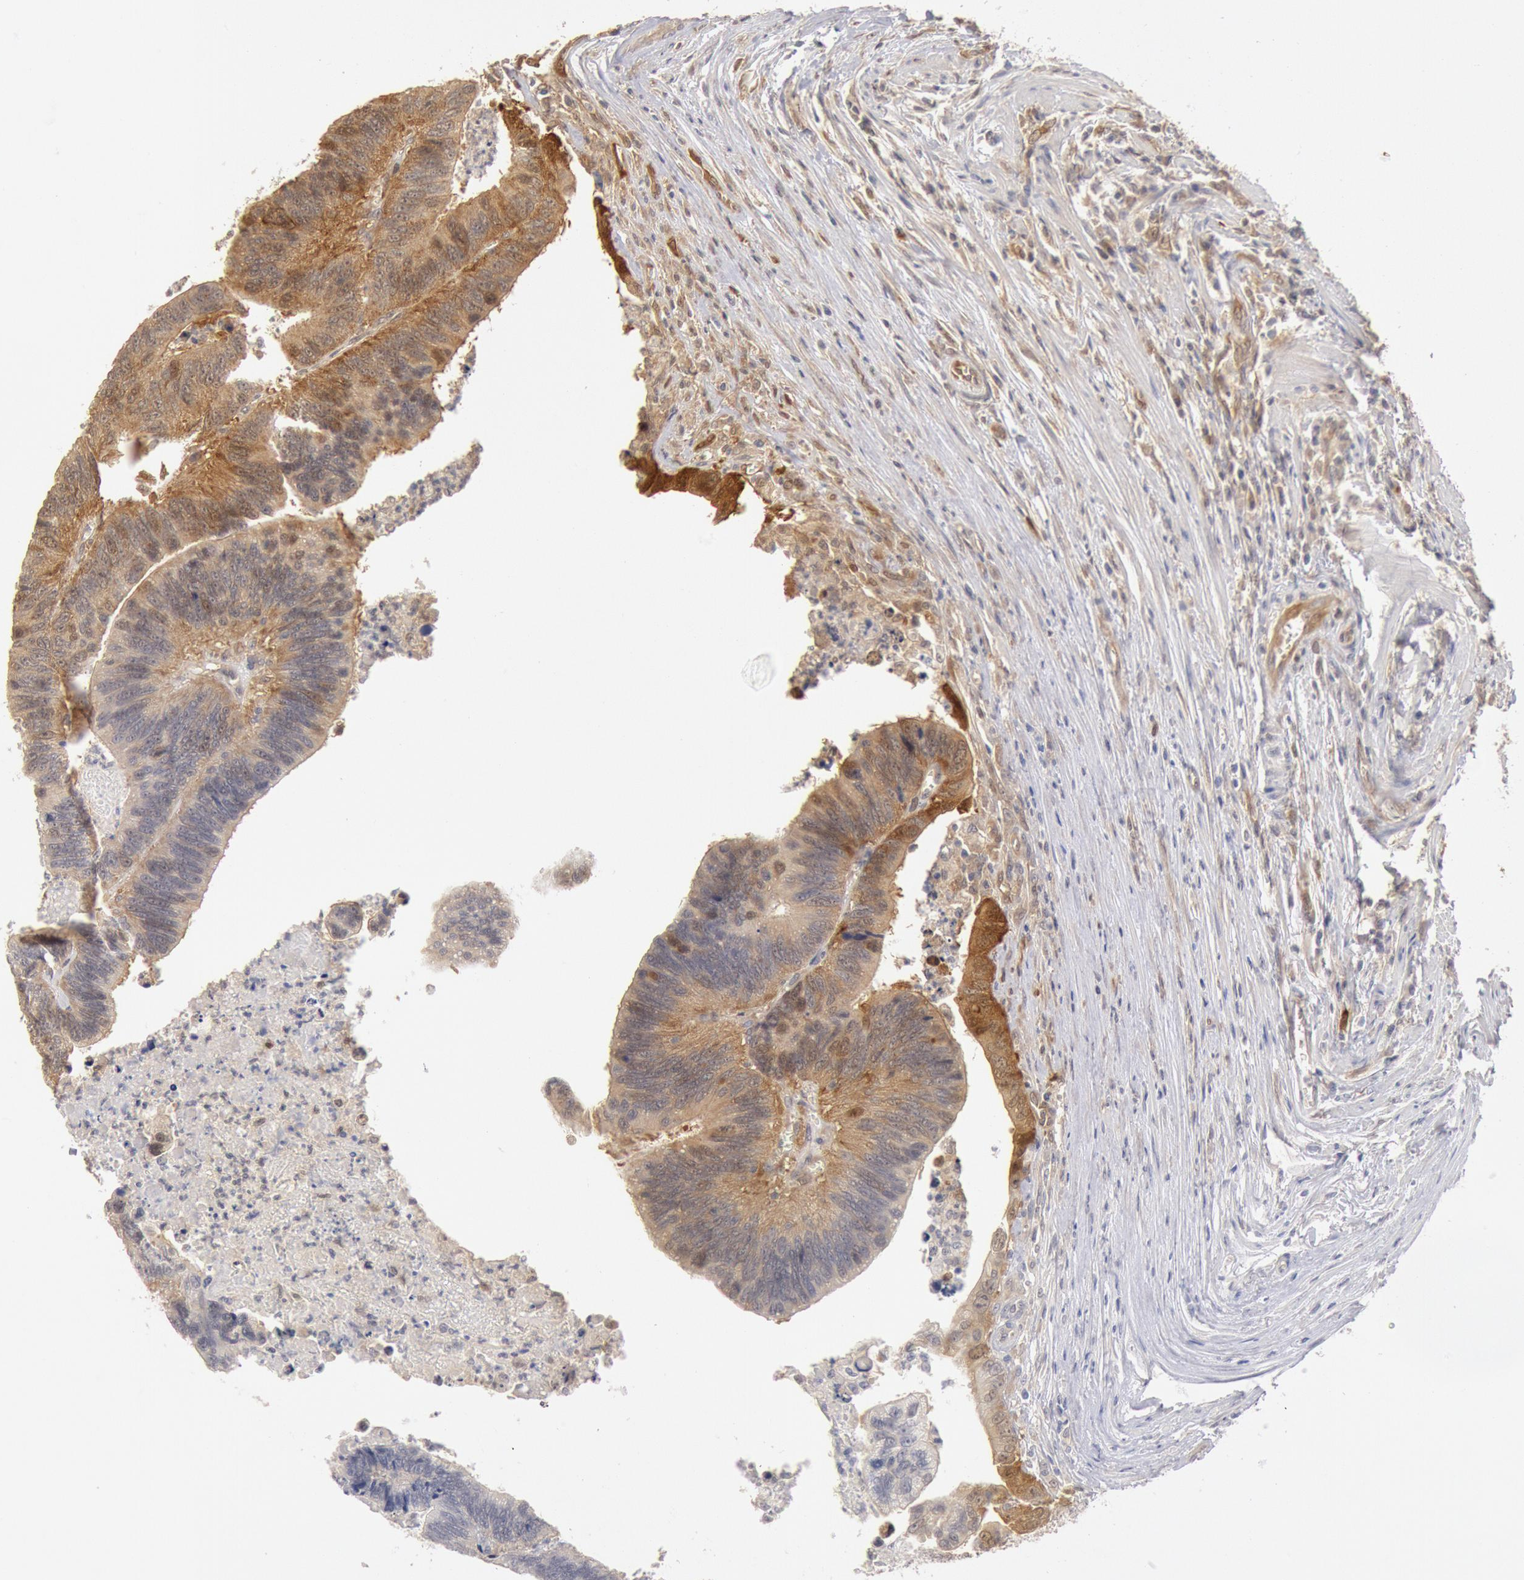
{"staining": {"intensity": "moderate", "quantity": ">75%", "location": "cytoplasmic/membranous"}, "tissue": "colorectal cancer", "cell_type": "Tumor cells", "image_type": "cancer", "snomed": [{"axis": "morphology", "description": "Adenocarcinoma, NOS"}, {"axis": "topography", "description": "Colon"}], "caption": "Immunohistochemistry (IHC) photomicrograph of adenocarcinoma (colorectal) stained for a protein (brown), which demonstrates medium levels of moderate cytoplasmic/membranous staining in about >75% of tumor cells.", "gene": "DNAJA1", "patient": {"sex": "male", "age": 72}}